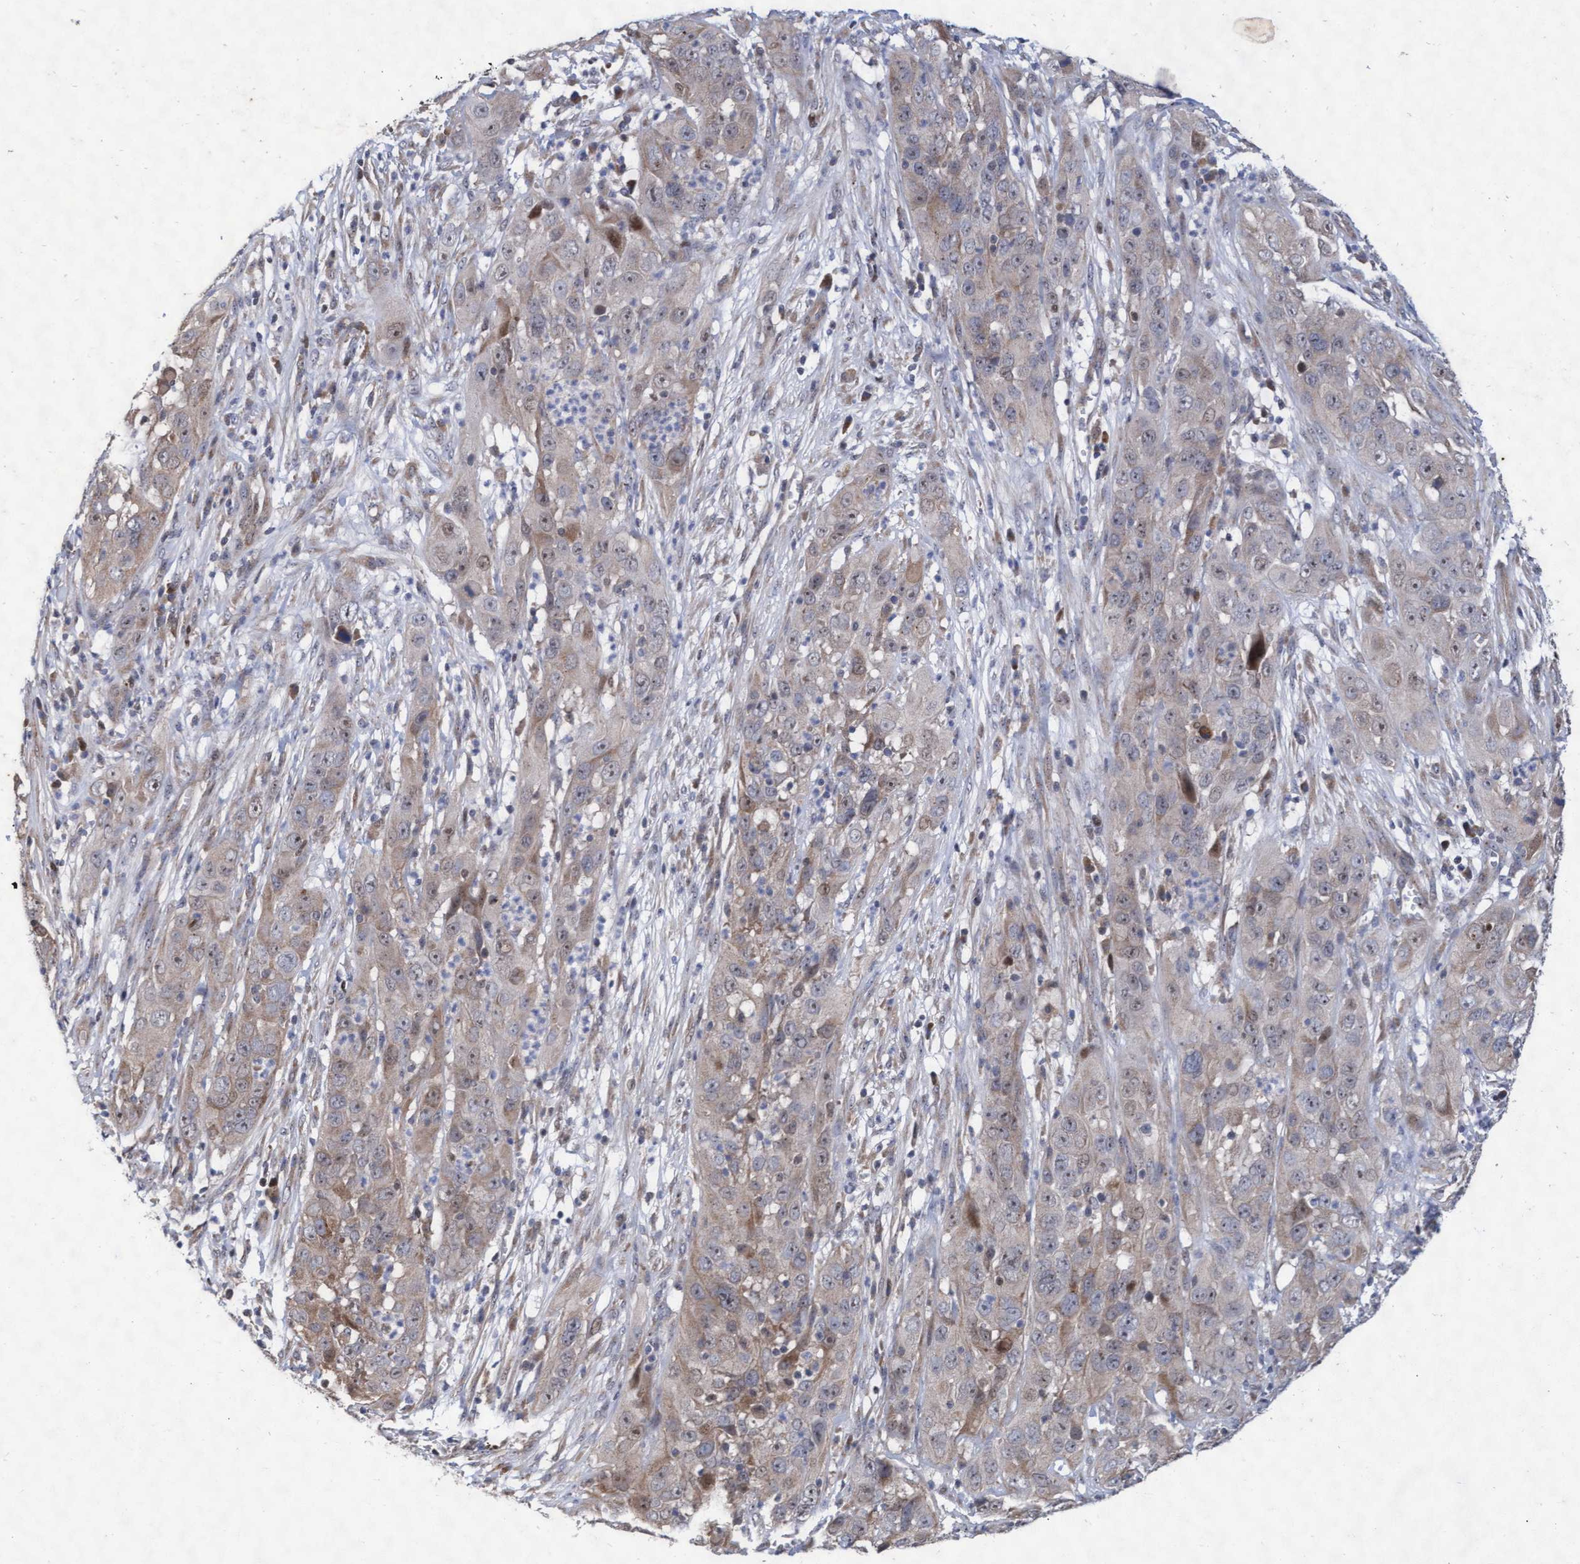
{"staining": {"intensity": "weak", "quantity": "25%-75%", "location": "cytoplasmic/membranous"}, "tissue": "cervical cancer", "cell_type": "Tumor cells", "image_type": "cancer", "snomed": [{"axis": "morphology", "description": "Squamous cell carcinoma, NOS"}, {"axis": "topography", "description": "Cervix"}], "caption": "IHC of squamous cell carcinoma (cervical) exhibits low levels of weak cytoplasmic/membranous expression in approximately 25%-75% of tumor cells. Nuclei are stained in blue.", "gene": "ABCF2", "patient": {"sex": "female", "age": 32}}